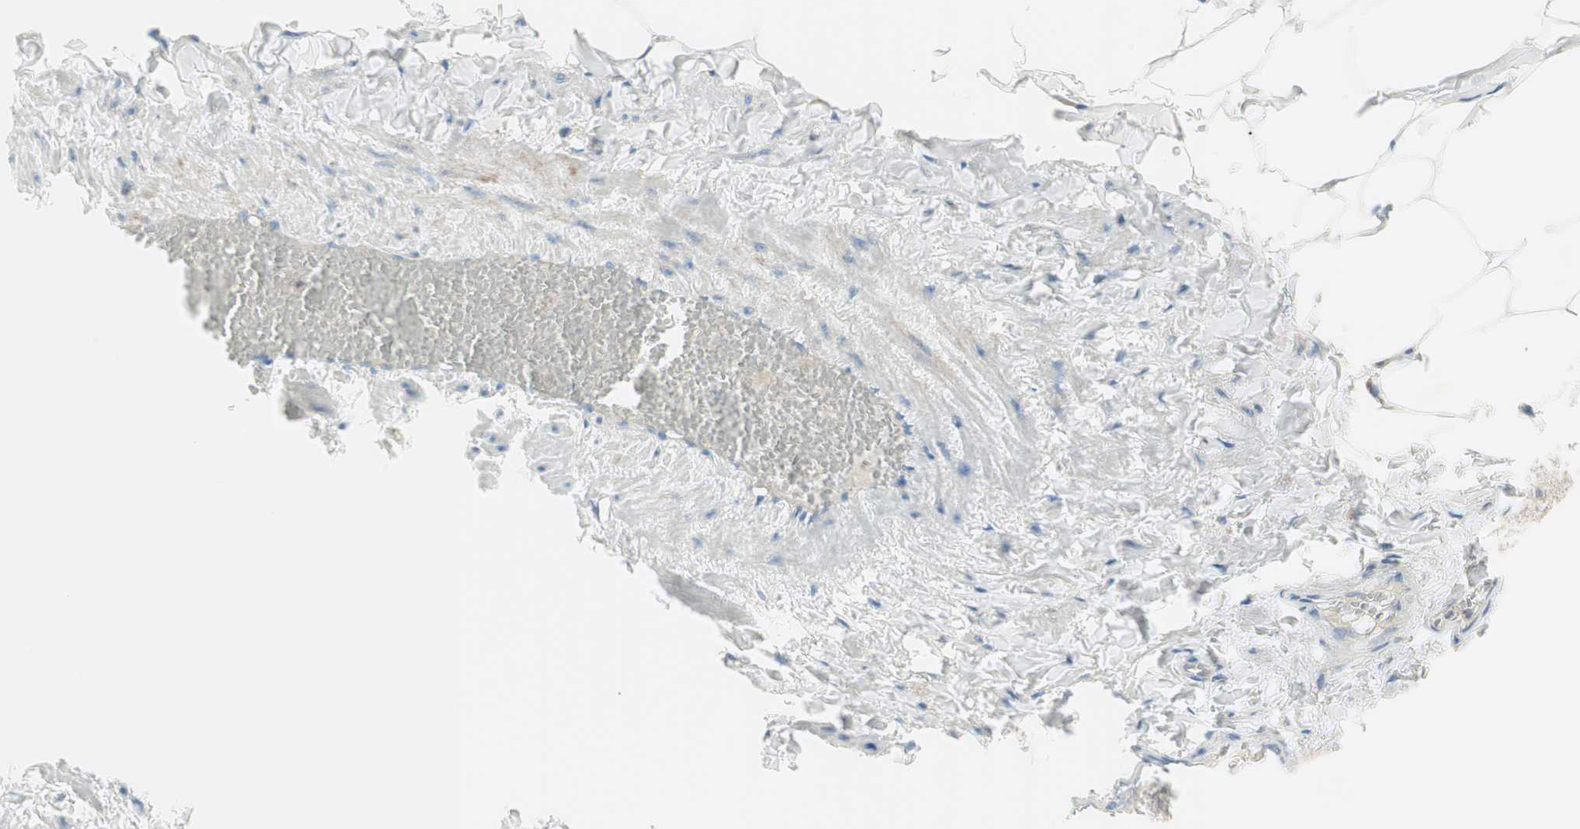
{"staining": {"intensity": "weak", "quantity": "25%-75%", "location": "cytoplasmic/membranous"}, "tissue": "adipose tissue", "cell_type": "Adipocytes", "image_type": "normal", "snomed": [{"axis": "morphology", "description": "Normal tissue, NOS"}, {"axis": "topography", "description": "Vascular tissue"}], "caption": "Immunohistochemical staining of benign human adipose tissue displays low levels of weak cytoplasmic/membranous expression in about 25%-75% of adipocytes.", "gene": "ATP6V1G1", "patient": {"sex": "male", "age": 41}}